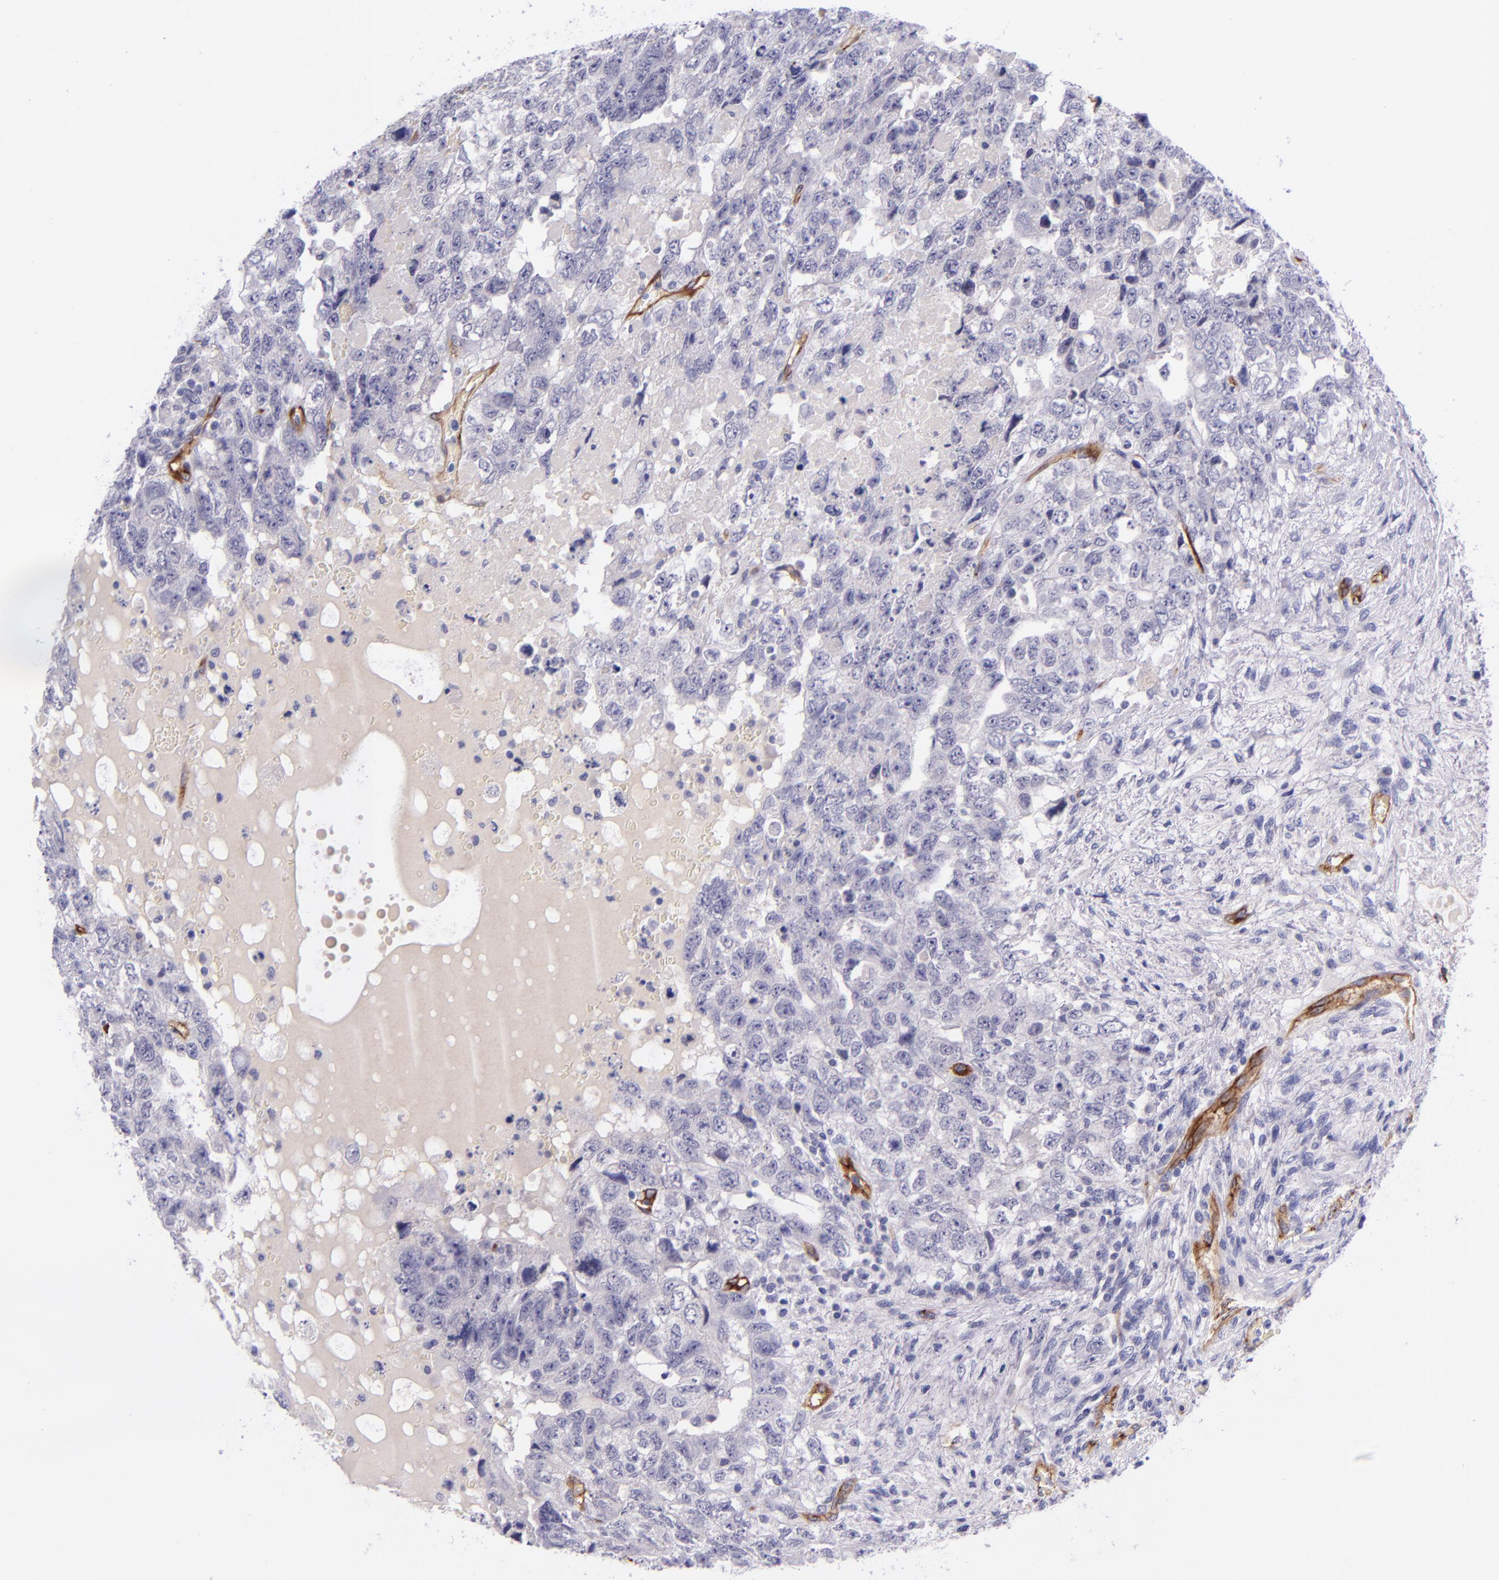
{"staining": {"intensity": "negative", "quantity": "none", "location": "none"}, "tissue": "testis cancer", "cell_type": "Tumor cells", "image_type": "cancer", "snomed": [{"axis": "morphology", "description": "Carcinoma, Embryonal, NOS"}, {"axis": "topography", "description": "Testis"}], "caption": "Tumor cells show no significant protein staining in testis cancer.", "gene": "NOS3", "patient": {"sex": "male", "age": 36}}